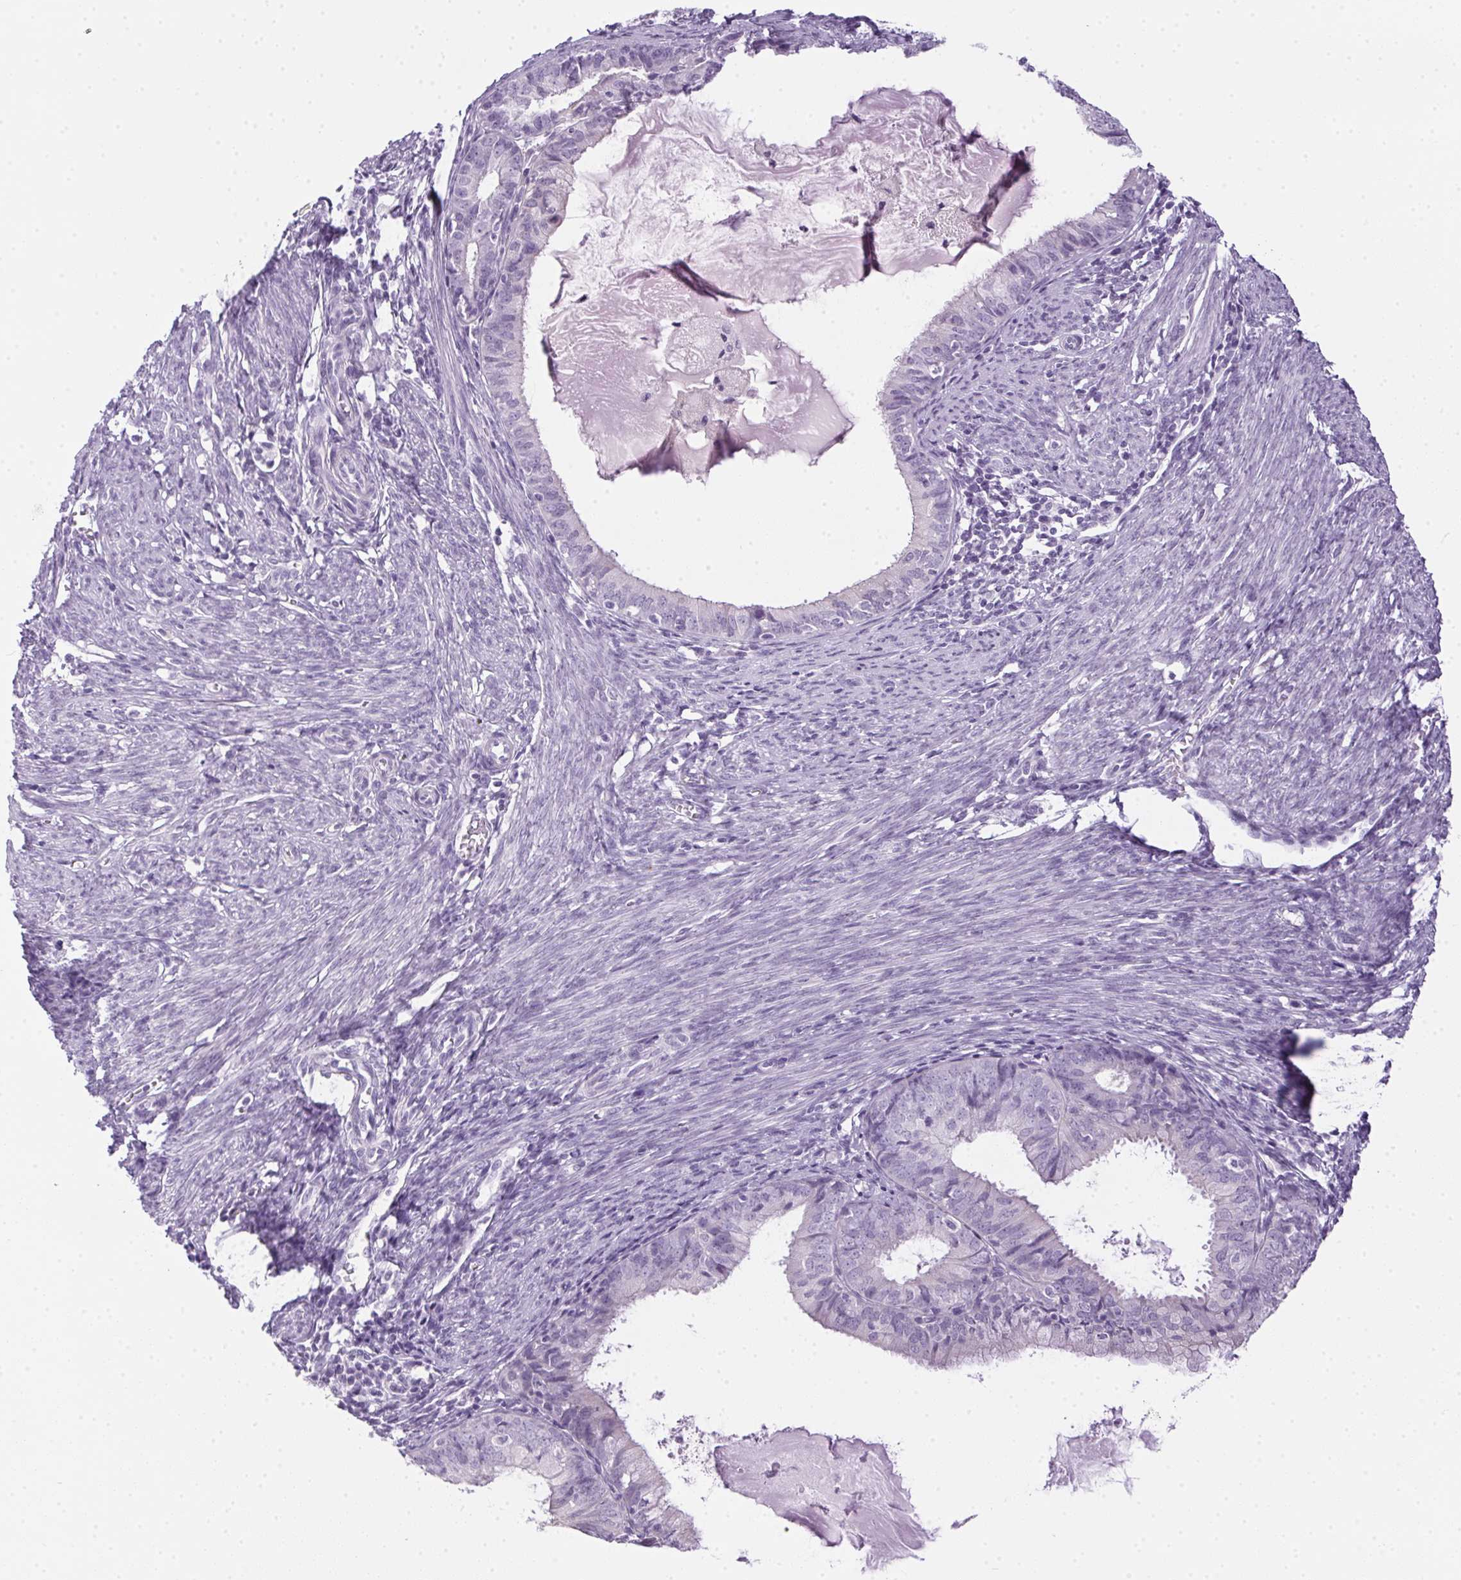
{"staining": {"intensity": "negative", "quantity": "none", "location": "none"}, "tissue": "endometrial cancer", "cell_type": "Tumor cells", "image_type": "cancer", "snomed": [{"axis": "morphology", "description": "Adenocarcinoma, NOS"}, {"axis": "topography", "description": "Endometrium"}], "caption": "This is an immunohistochemistry (IHC) histopathology image of endometrial adenocarcinoma. There is no staining in tumor cells.", "gene": "POPDC2", "patient": {"sex": "female", "age": 57}}